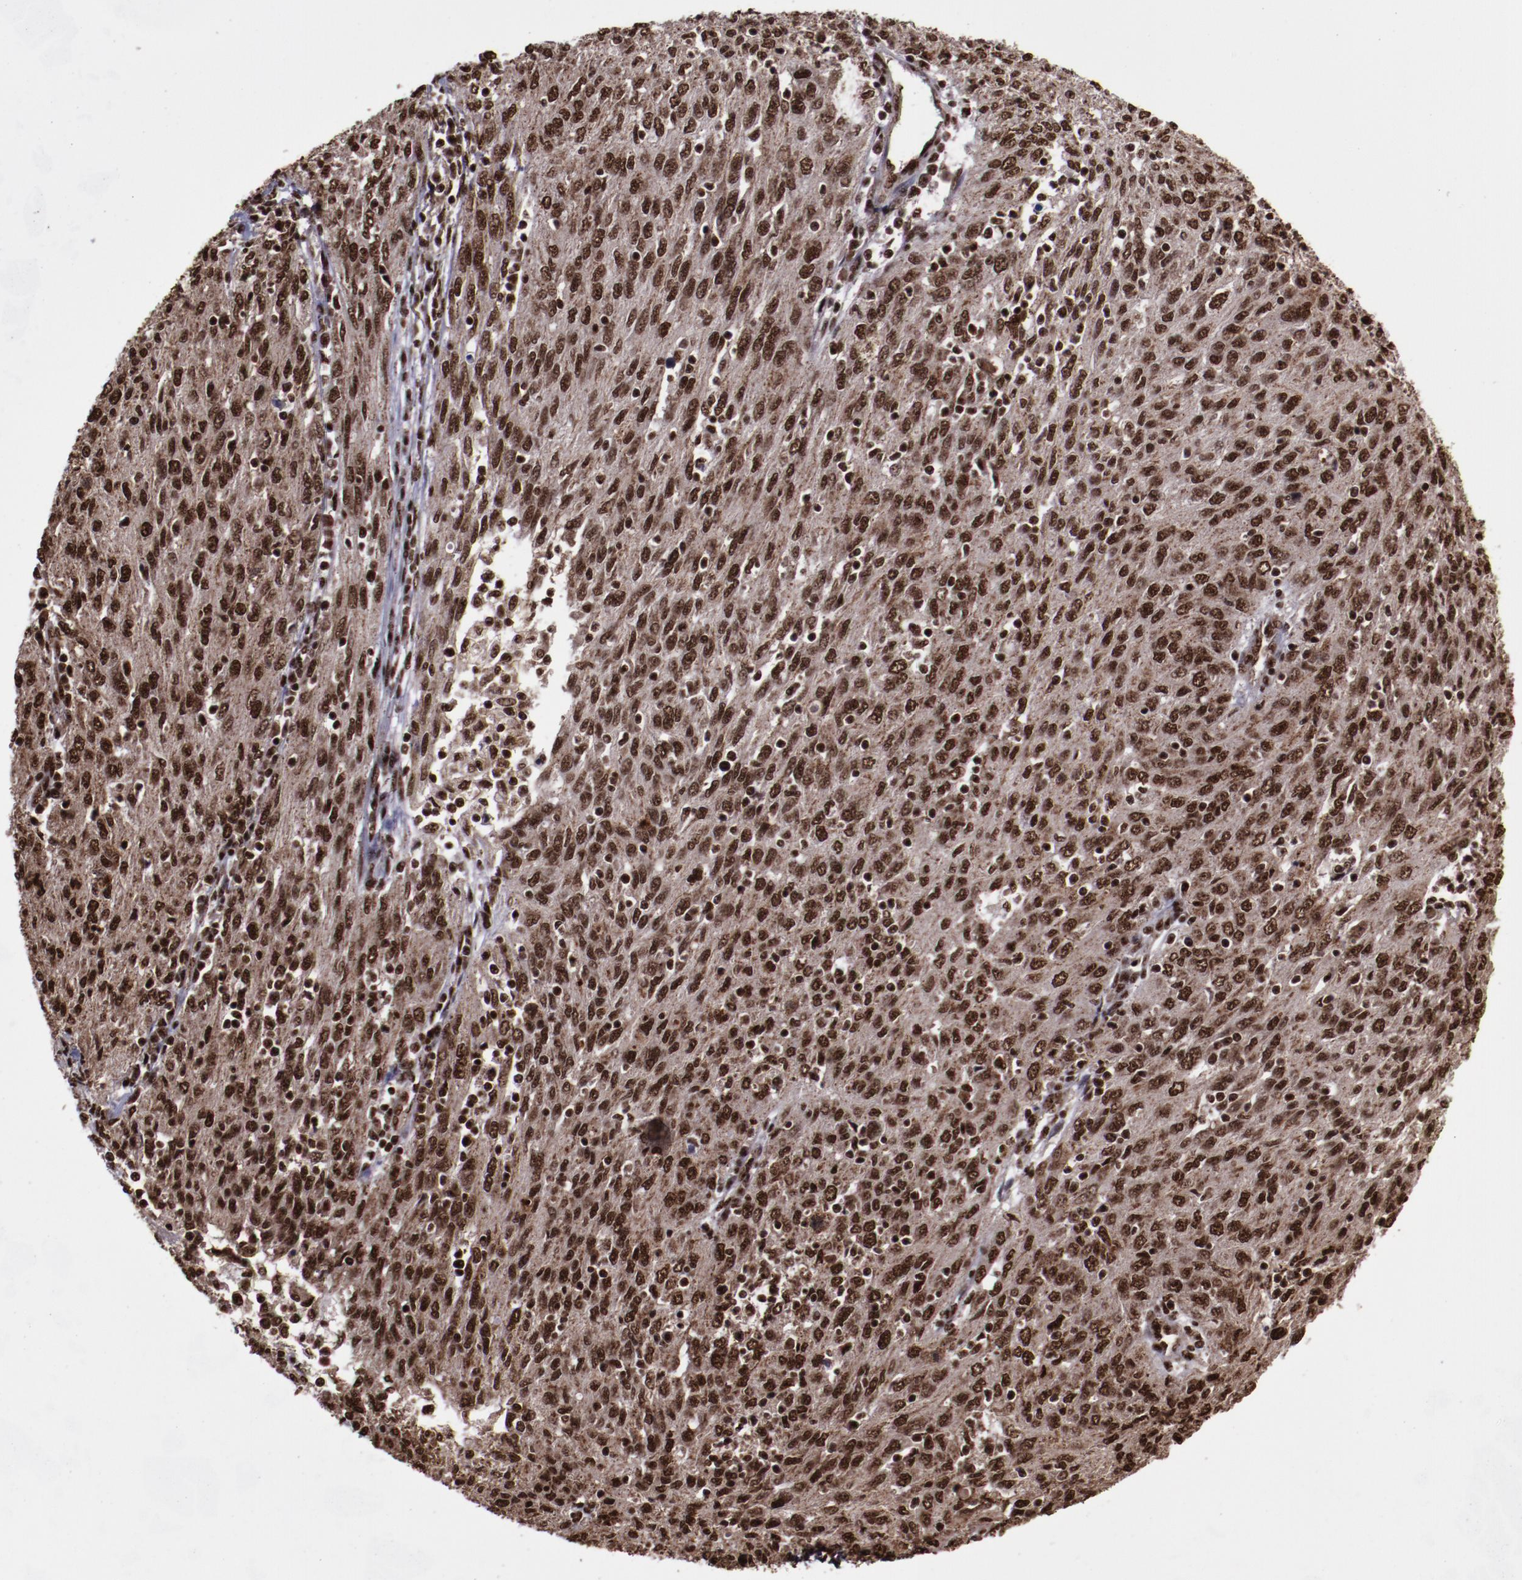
{"staining": {"intensity": "strong", "quantity": ">75%", "location": "cytoplasmic/membranous,nuclear"}, "tissue": "ovarian cancer", "cell_type": "Tumor cells", "image_type": "cancer", "snomed": [{"axis": "morphology", "description": "Carcinoma, endometroid"}, {"axis": "topography", "description": "Ovary"}], "caption": "Immunohistochemical staining of human ovarian cancer (endometroid carcinoma) exhibits high levels of strong cytoplasmic/membranous and nuclear protein staining in about >75% of tumor cells.", "gene": "SNW1", "patient": {"sex": "female", "age": 50}}